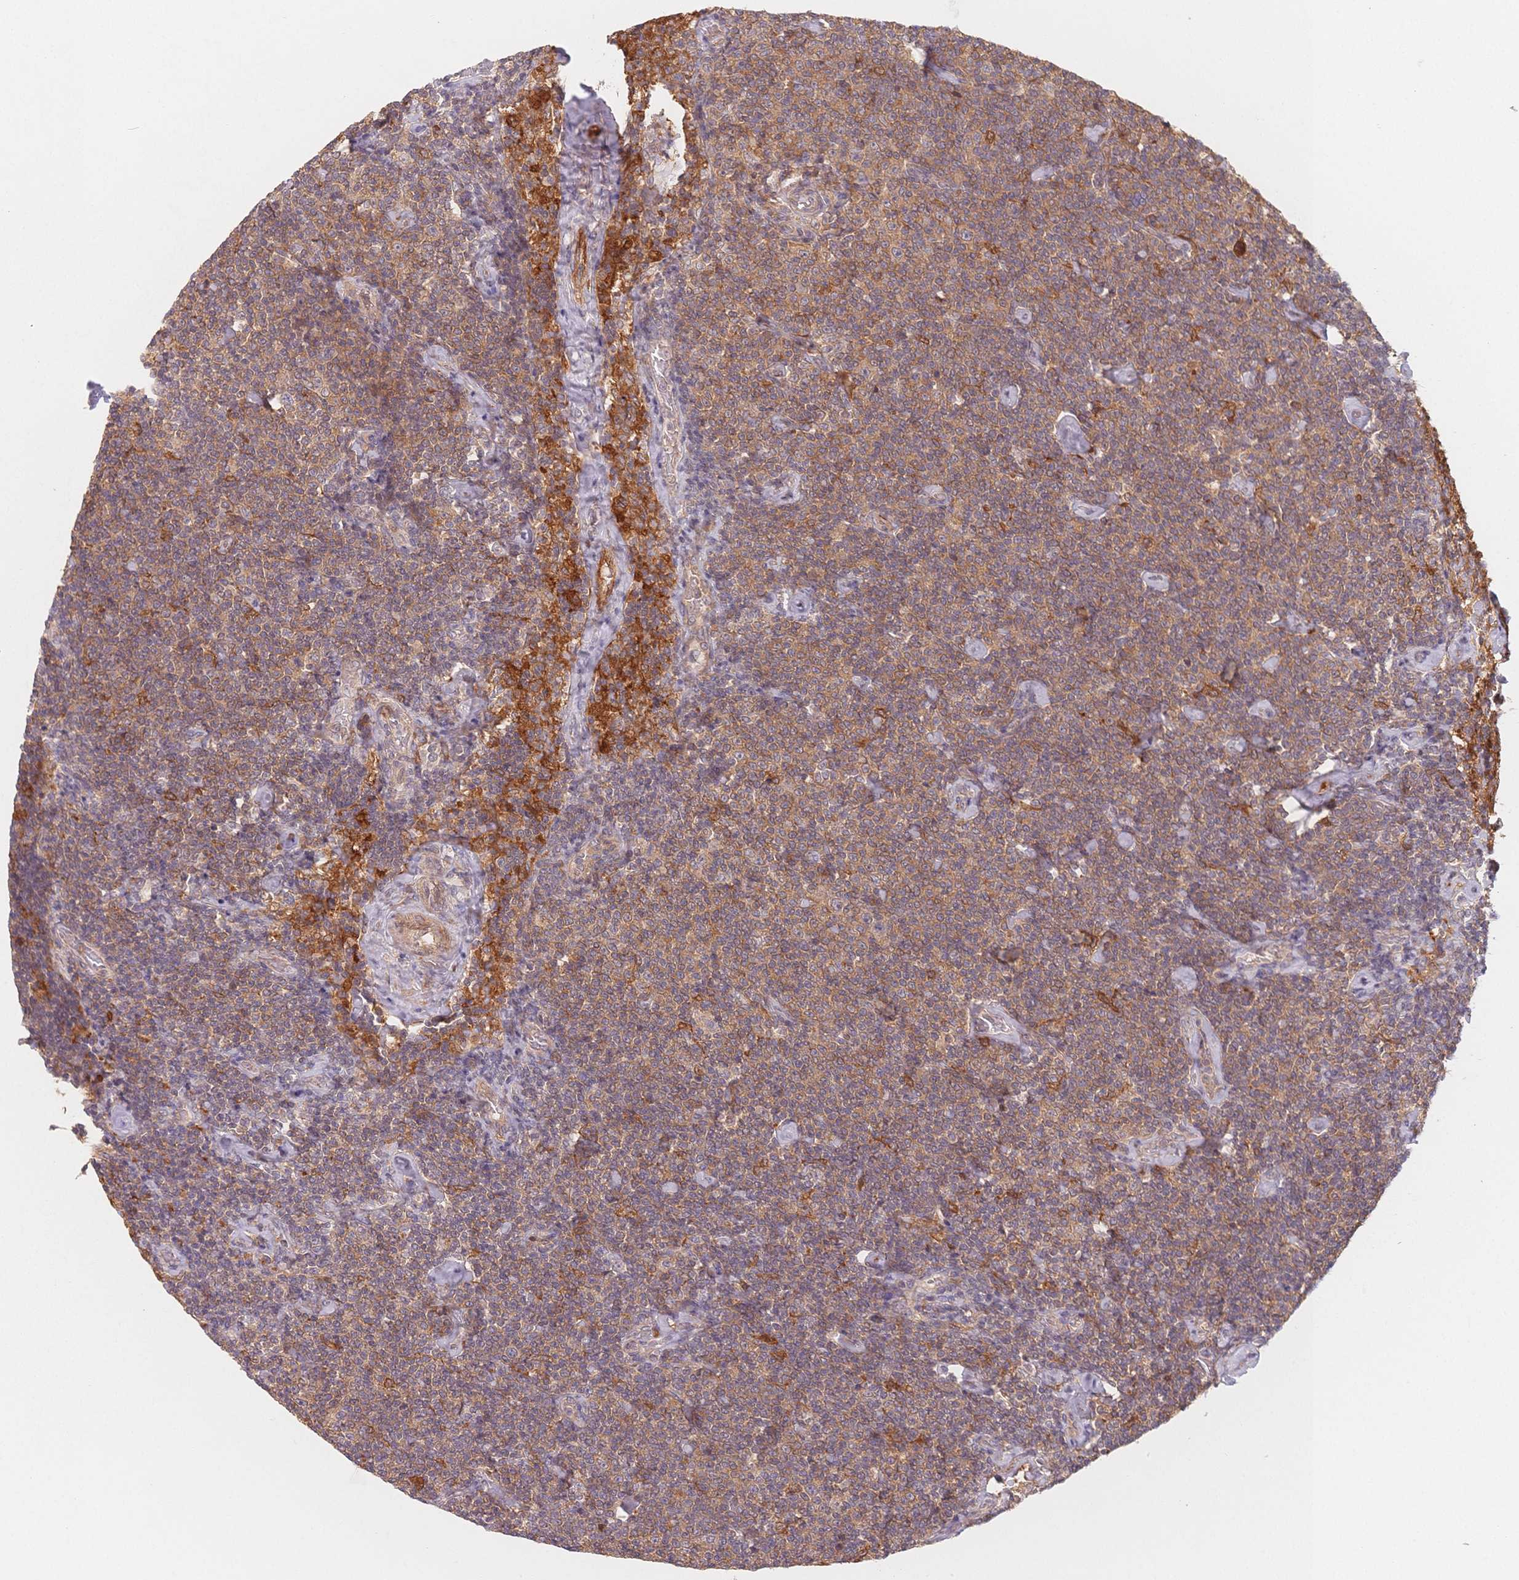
{"staining": {"intensity": "moderate", "quantity": "25%-75%", "location": "cytoplasmic/membranous"}, "tissue": "lymphoma", "cell_type": "Tumor cells", "image_type": "cancer", "snomed": [{"axis": "morphology", "description": "Malignant lymphoma, non-Hodgkin's type, Low grade"}, {"axis": "topography", "description": "Lymph node"}], "caption": "An immunohistochemistry (IHC) histopathology image of neoplastic tissue is shown. Protein staining in brown highlights moderate cytoplasmic/membranous positivity in malignant lymphoma, non-Hodgkin's type (low-grade) within tumor cells.", "gene": "C12orf75", "patient": {"sex": "male", "age": 81}}